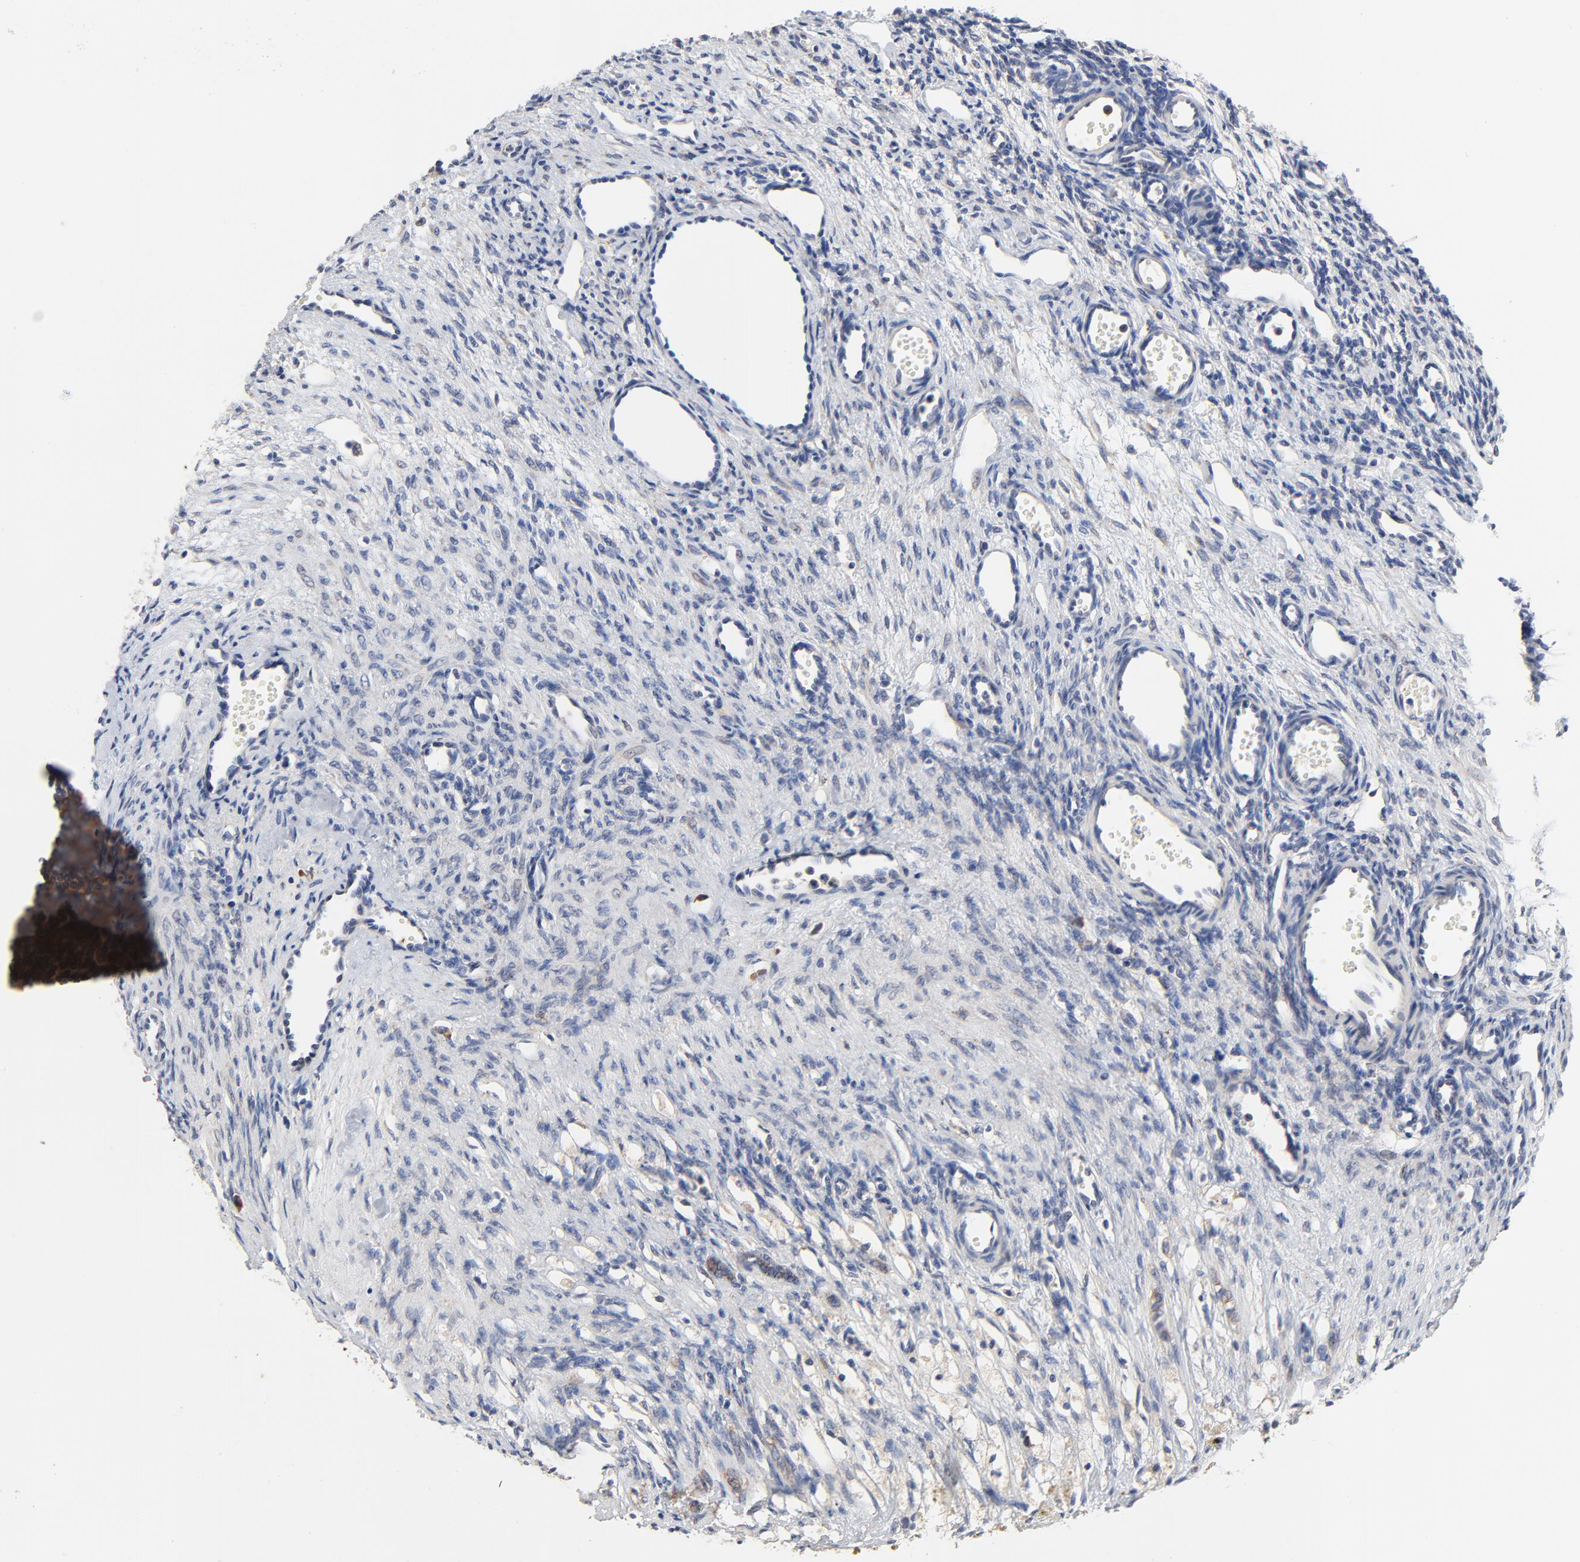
{"staining": {"intensity": "moderate", "quantity": "25%-75%", "location": "cytoplasmic/membranous"}, "tissue": "ovary", "cell_type": "Follicle cells", "image_type": "normal", "snomed": [{"axis": "morphology", "description": "Normal tissue, NOS"}, {"axis": "topography", "description": "Ovary"}], "caption": "Immunohistochemistry (IHC) histopathology image of unremarkable ovary: ovary stained using immunohistochemistry shows medium levels of moderate protein expression localized specifically in the cytoplasmic/membranous of follicle cells, appearing as a cytoplasmic/membranous brown color.", "gene": "VAV2", "patient": {"sex": "female", "age": 33}}